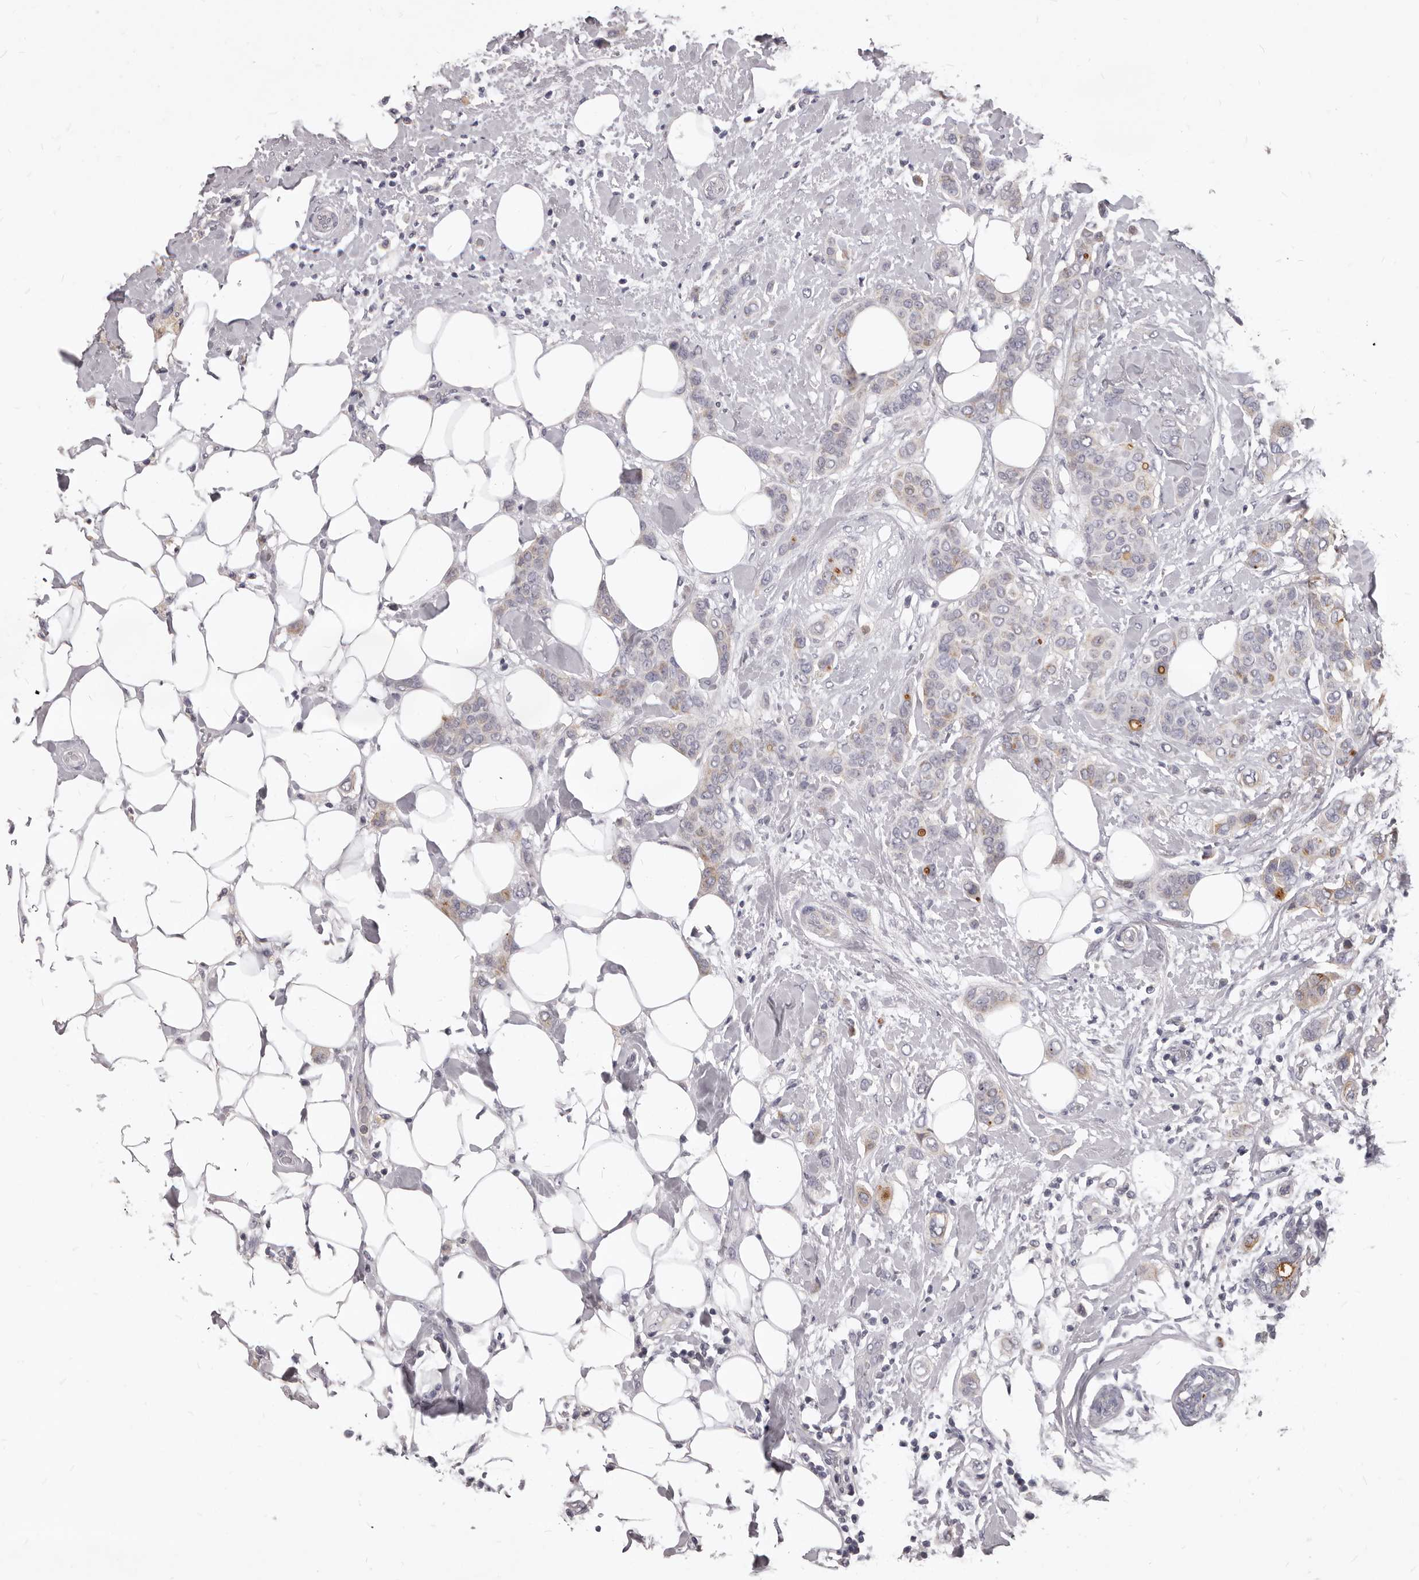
{"staining": {"intensity": "moderate", "quantity": "<25%", "location": "cytoplasmic/membranous"}, "tissue": "breast cancer", "cell_type": "Tumor cells", "image_type": "cancer", "snomed": [{"axis": "morphology", "description": "Lobular carcinoma"}, {"axis": "topography", "description": "Breast"}], "caption": "Protein staining shows moderate cytoplasmic/membranous positivity in approximately <25% of tumor cells in breast lobular carcinoma.", "gene": "GPRC5C", "patient": {"sex": "female", "age": 51}}